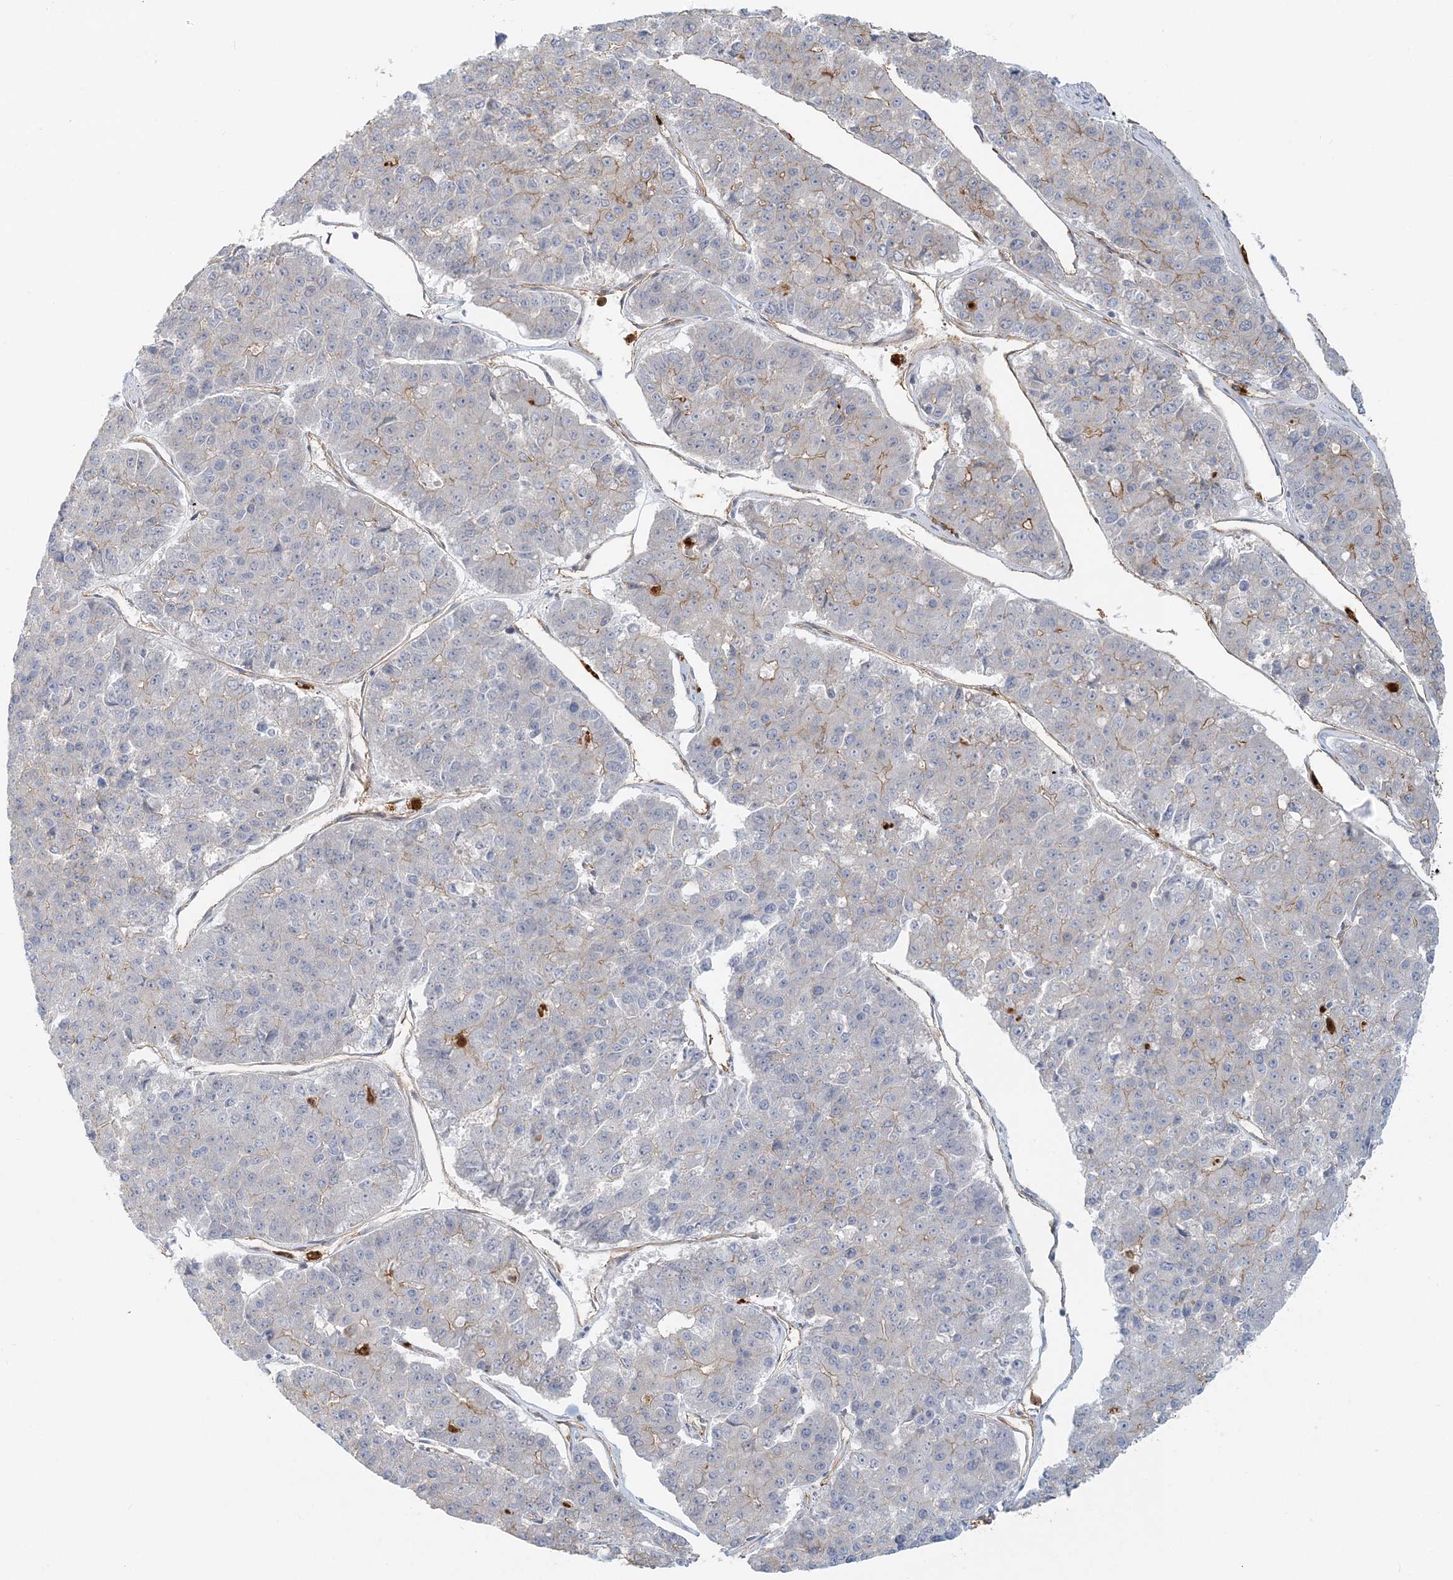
{"staining": {"intensity": "weak", "quantity": "<25%", "location": "cytoplasmic/membranous"}, "tissue": "pancreatic cancer", "cell_type": "Tumor cells", "image_type": "cancer", "snomed": [{"axis": "morphology", "description": "Adenocarcinoma, NOS"}, {"axis": "topography", "description": "Pancreas"}], "caption": "Tumor cells are negative for protein expression in human pancreatic cancer (adenocarcinoma).", "gene": "DNAH1", "patient": {"sex": "male", "age": 50}}